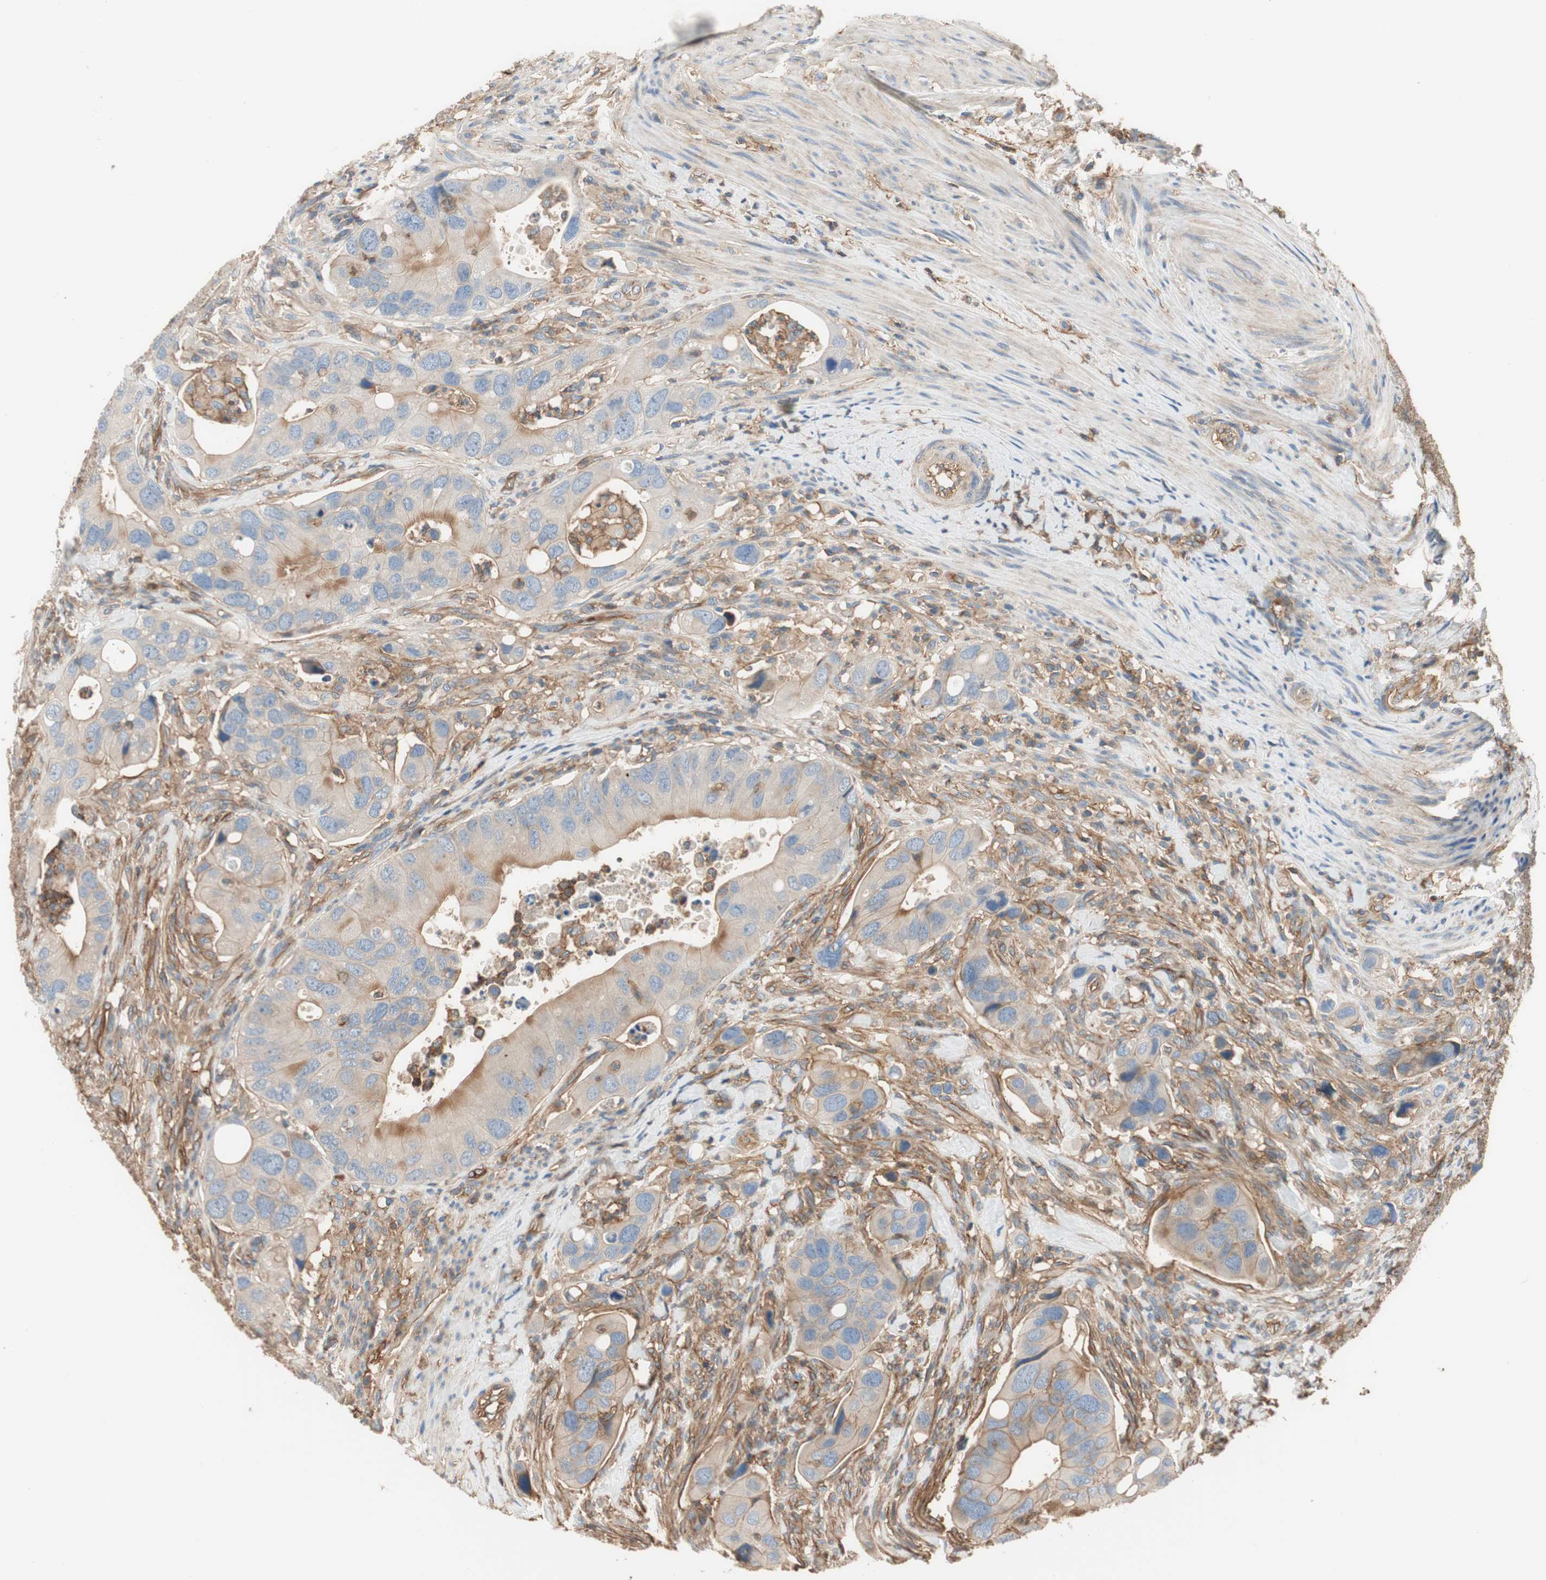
{"staining": {"intensity": "moderate", "quantity": "<25%", "location": "cytoplasmic/membranous"}, "tissue": "colorectal cancer", "cell_type": "Tumor cells", "image_type": "cancer", "snomed": [{"axis": "morphology", "description": "Adenocarcinoma, NOS"}, {"axis": "topography", "description": "Rectum"}], "caption": "About <25% of tumor cells in colorectal cancer (adenocarcinoma) exhibit moderate cytoplasmic/membranous protein staining as visualized by brown immunohistochemical staining.", "gene": "IL1RL1", "patient": {"sex": "female", "age": 57}}